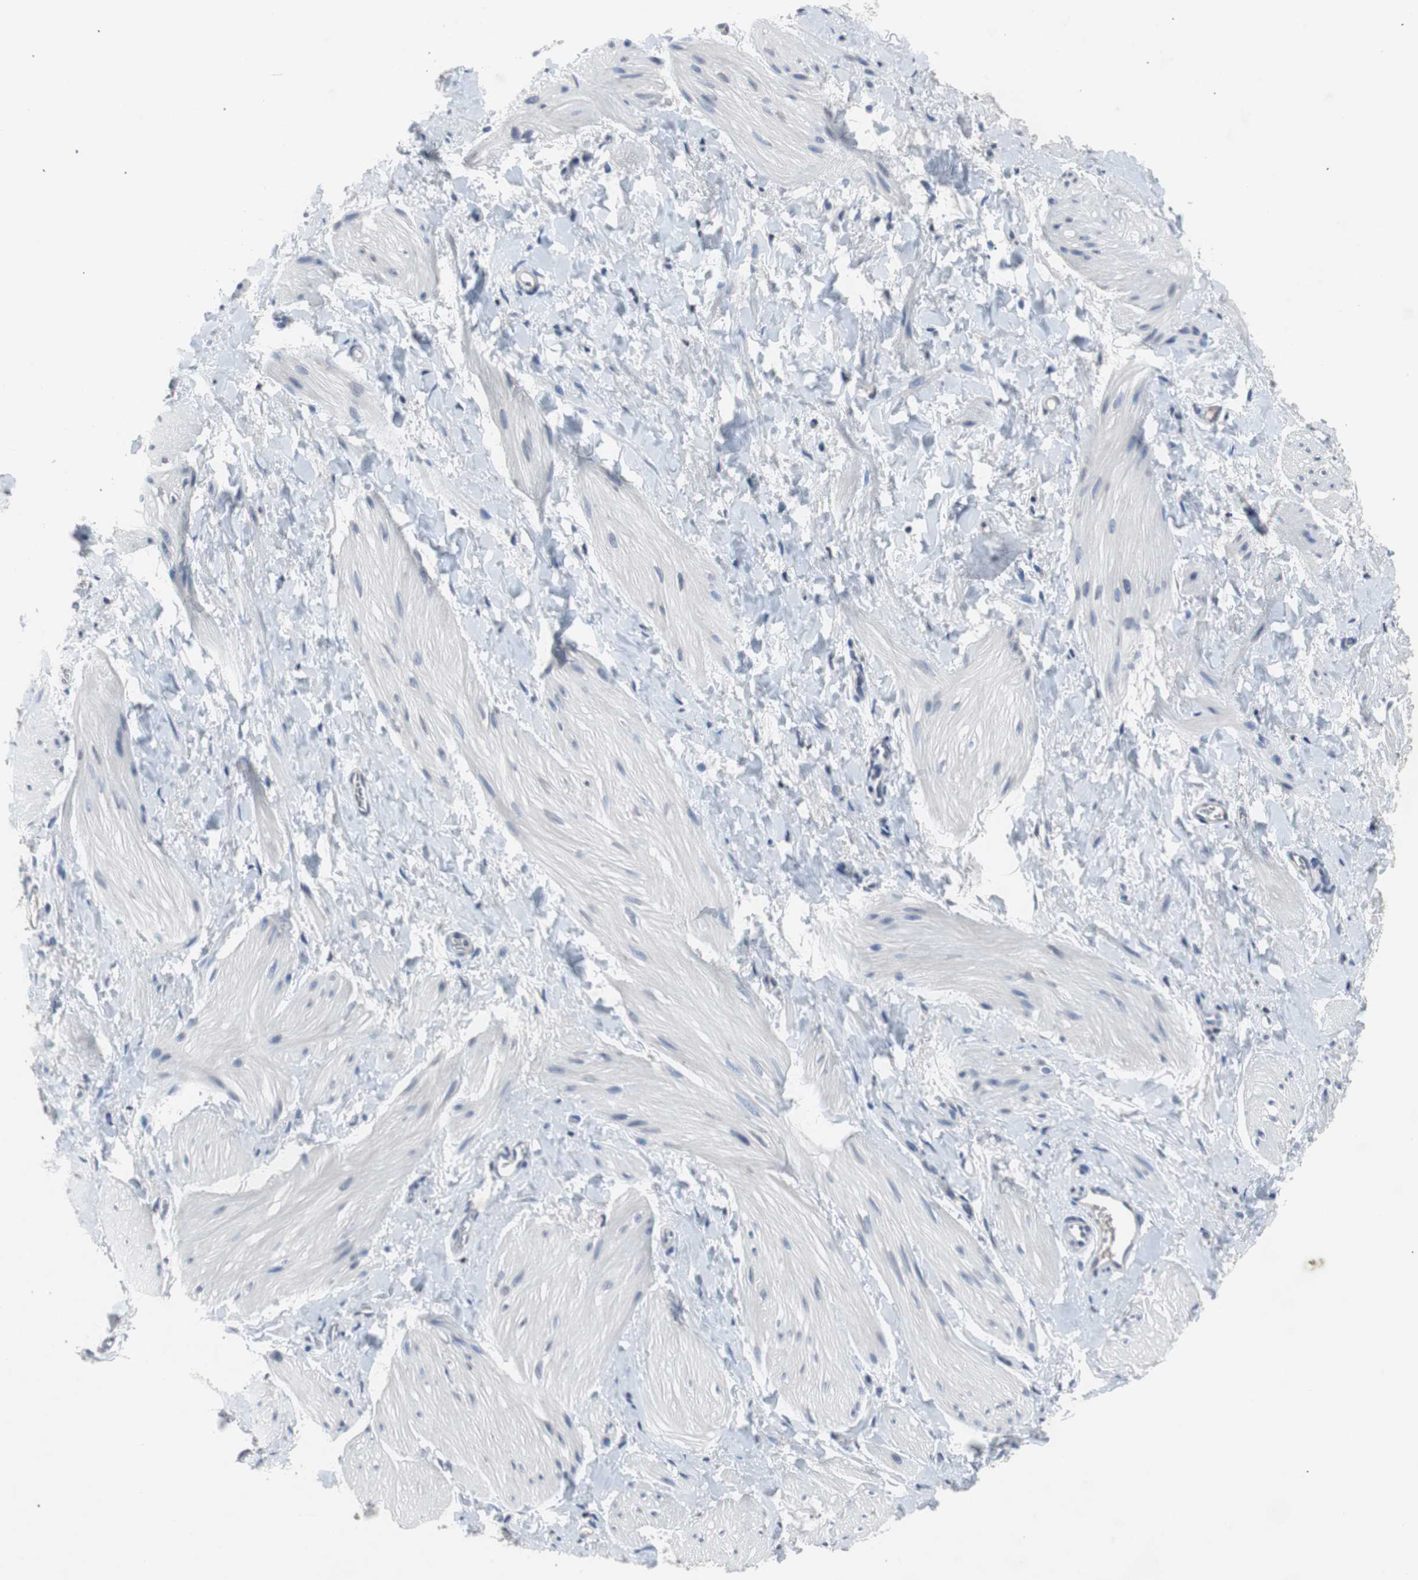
{"staining": {"intensity": "negative", "quantity": "none", "location": "none"}, "tissue": "smooth muscle", "cell_type": "Smooth muscle cells", "image_type": "normal", "snomed": [{"axis": "morphology", "description": "Normal tissue, NOS"}, {"axis": "topography", "description": "Smooth muscle"}], "caption": "Micrograph shows no protein positivity in smooth muscle cells of benign smooth muscle.", "gene": "RBM47", "patient": {"sex": "male", "age": 16}}